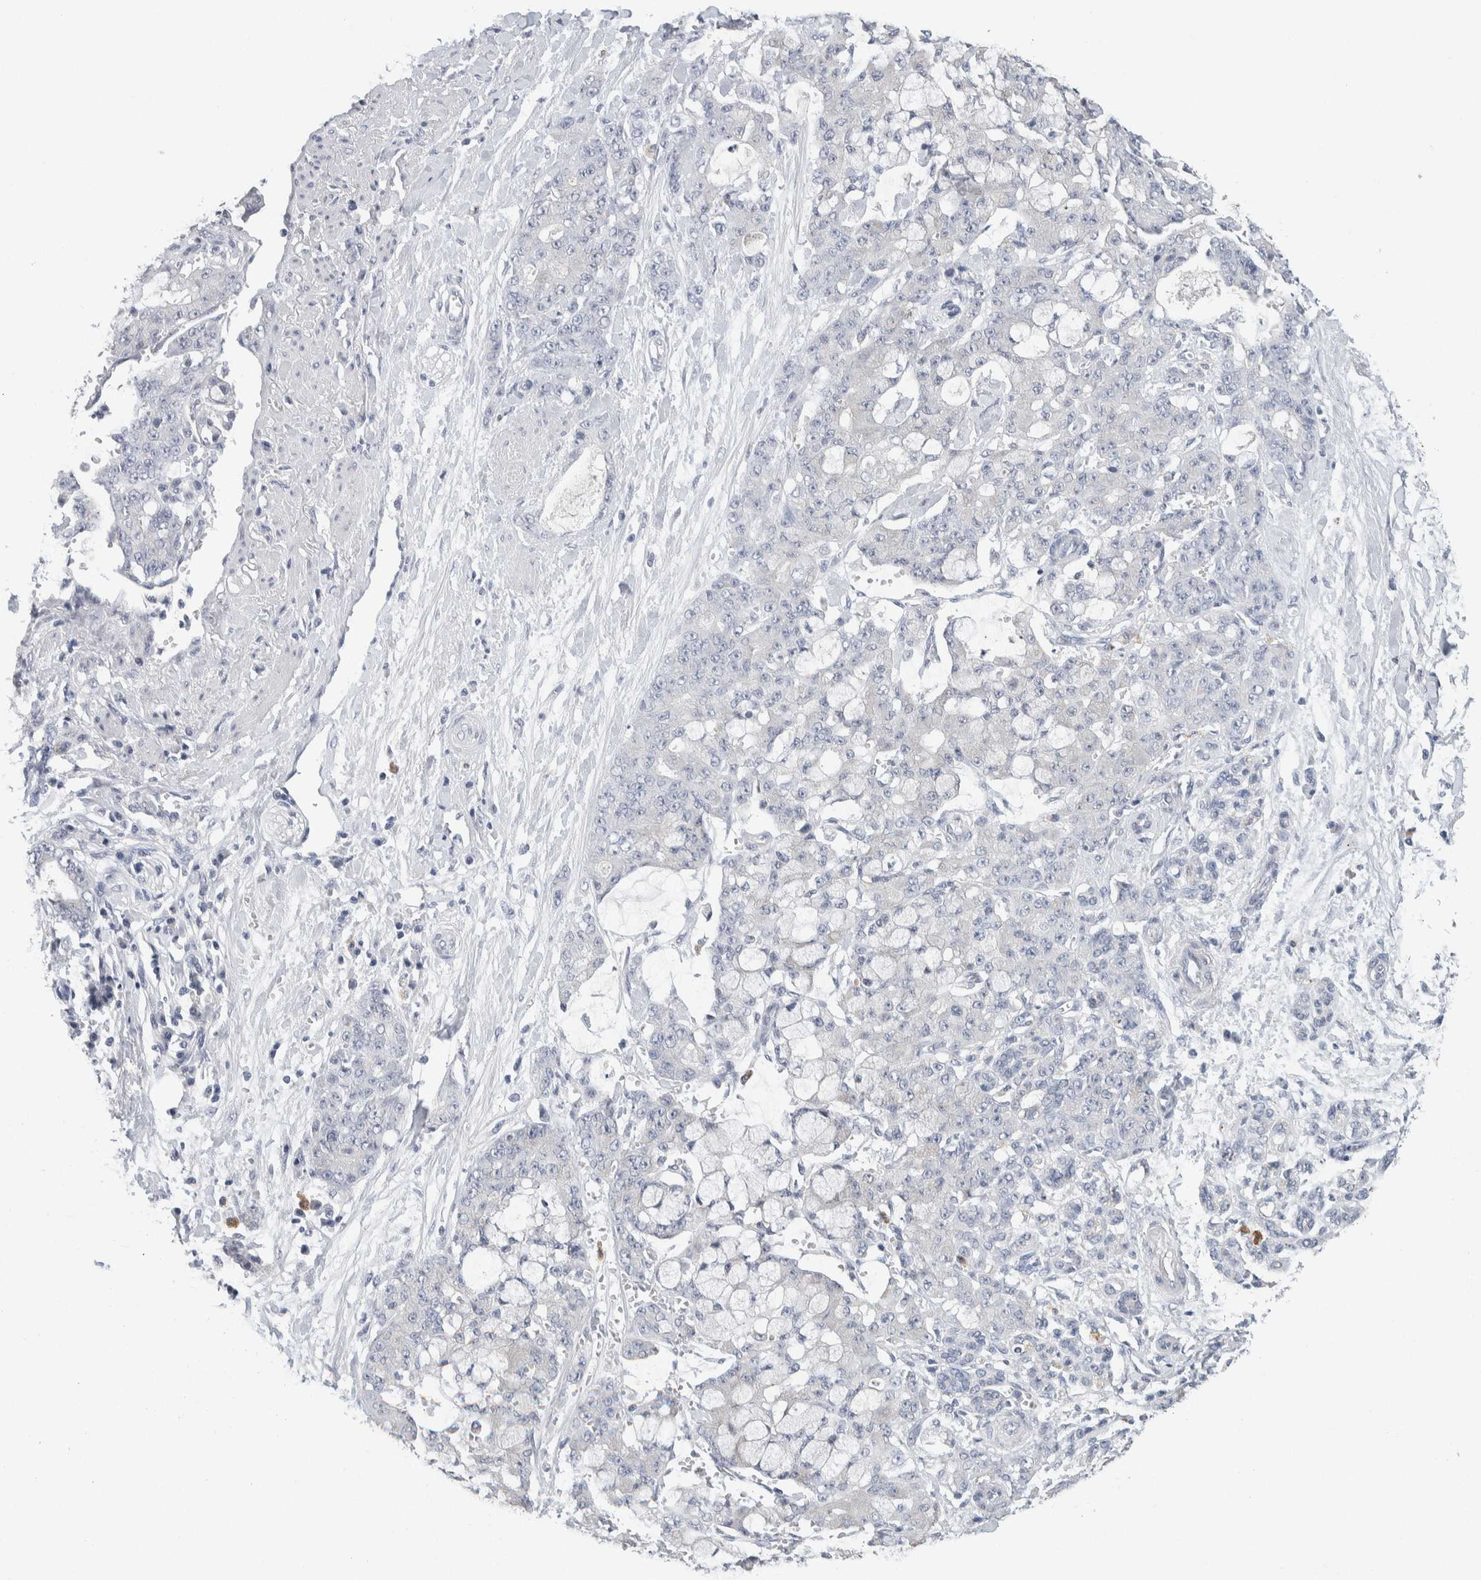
{"staining": {"intensity": "negative", "quantity": "none", "location": "none"}, "tissue": "pancreatic cancer", "cell_type": "Tumor cells", "image_type": "cancer", "snomed": [{"axis": "morphology", "description": "Adenocarcinoma, NOS"}, {"axis": "topography", "description": "Pancreas"}], "caption": "High magnification brightfield microscopy of pancreatic cancer (adenocarcinoma) stained with DAB (brown) and counterstained with hematoxylin (blue): tumor cells show no significant positivity.", "gene": "SCN2A", "patient": {"sex": "female", "age": 73}}